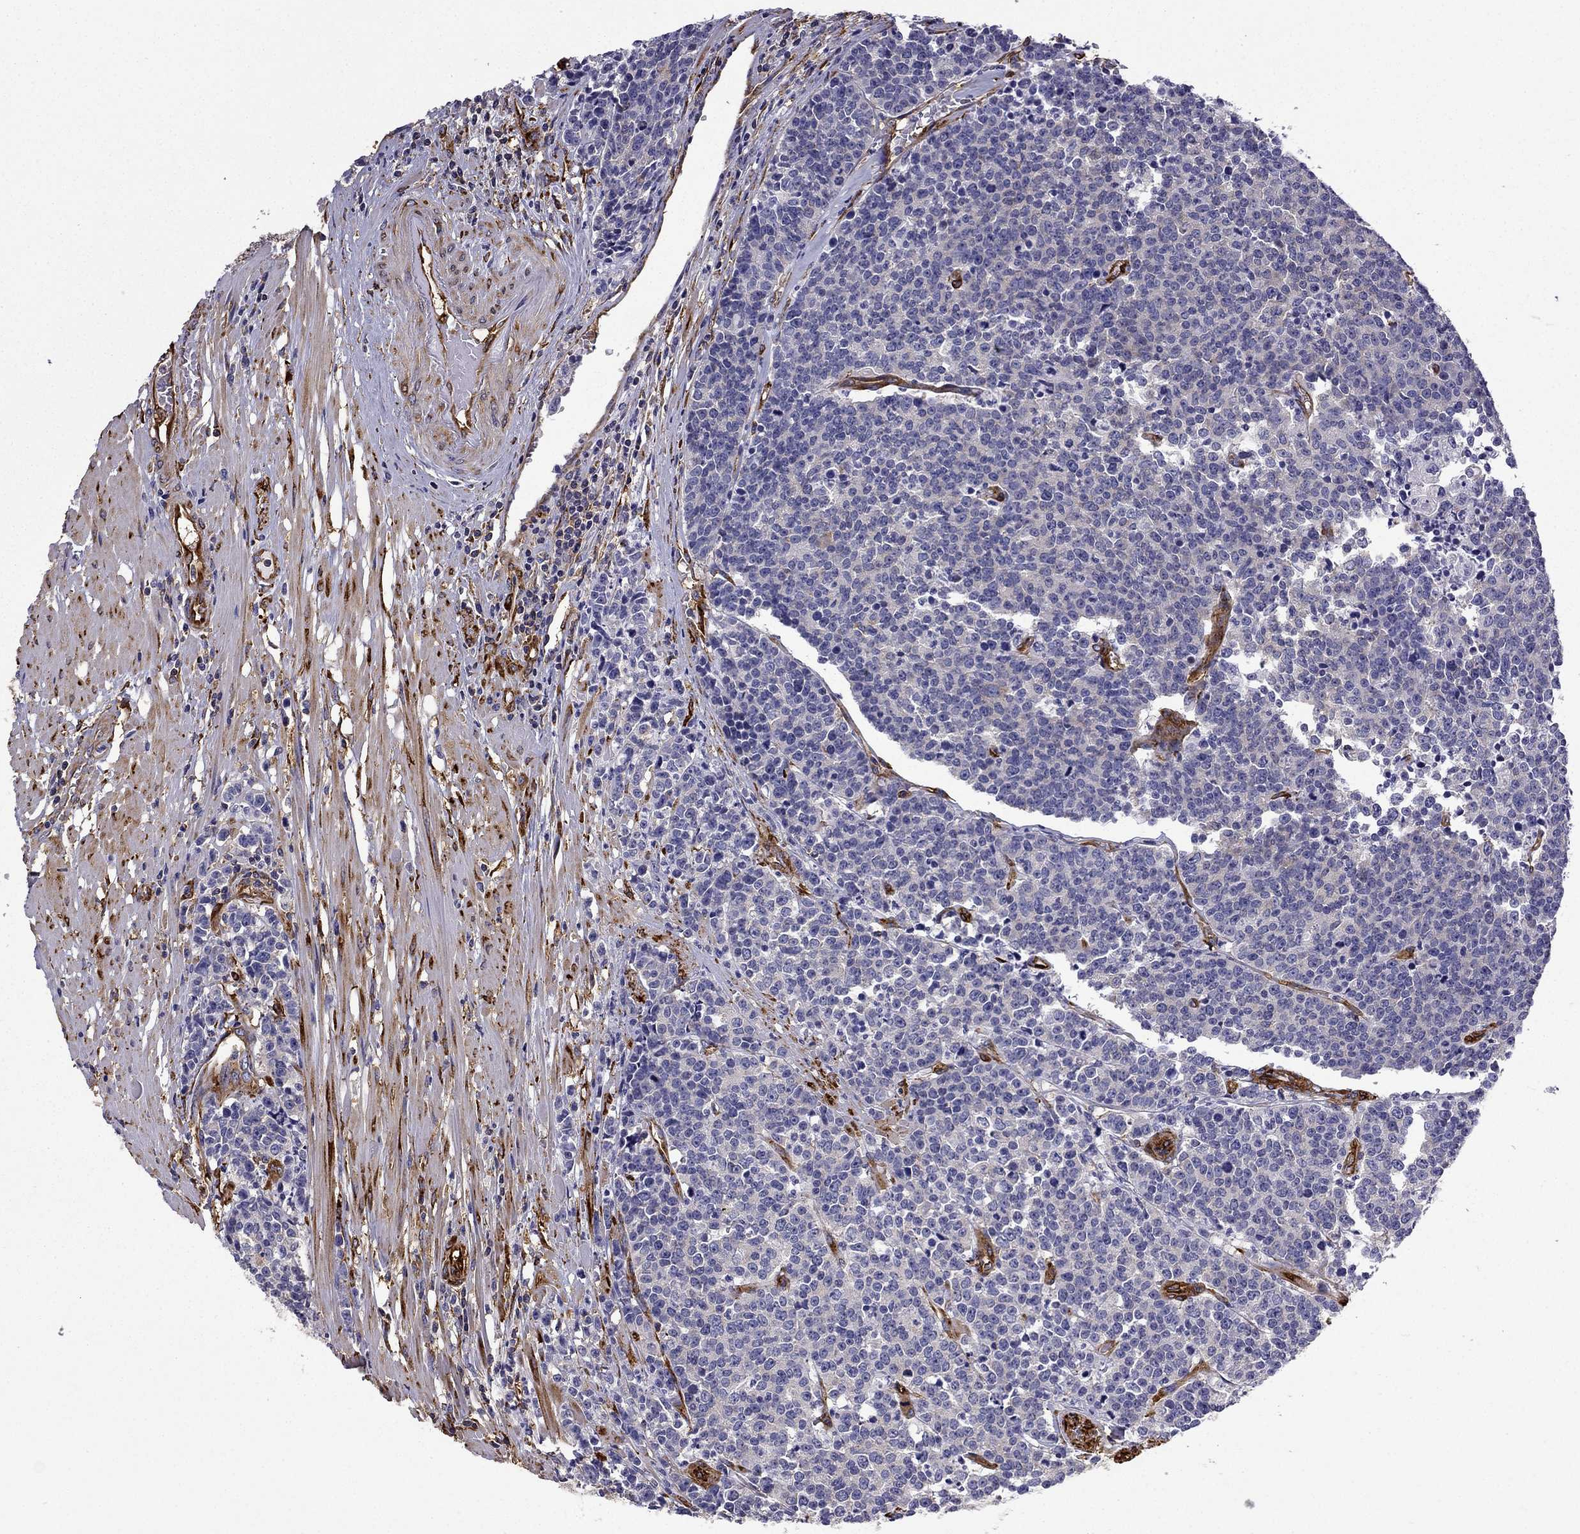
{"staining": {"intensity": "negative", "quantity": "none", "location": "none"}, "tissue": "prostate cancer", "cell_type": "Tumor cells", "image_type": "cancer", "snomed": [{"axis": "morphology", "description": "Adenocarcinoma, NOS"}, {"axis": "topography", "description": "Prostate"}], "caption": "High magnification brightfield microscopy of adenocarcinoma (prostate) stained with DAB (brown) and counterstained with hematoxylin (blue): tumor cells show no significant positivity.", "gene": "MAP4", "patient": {"sex": "male", "age": 67}}